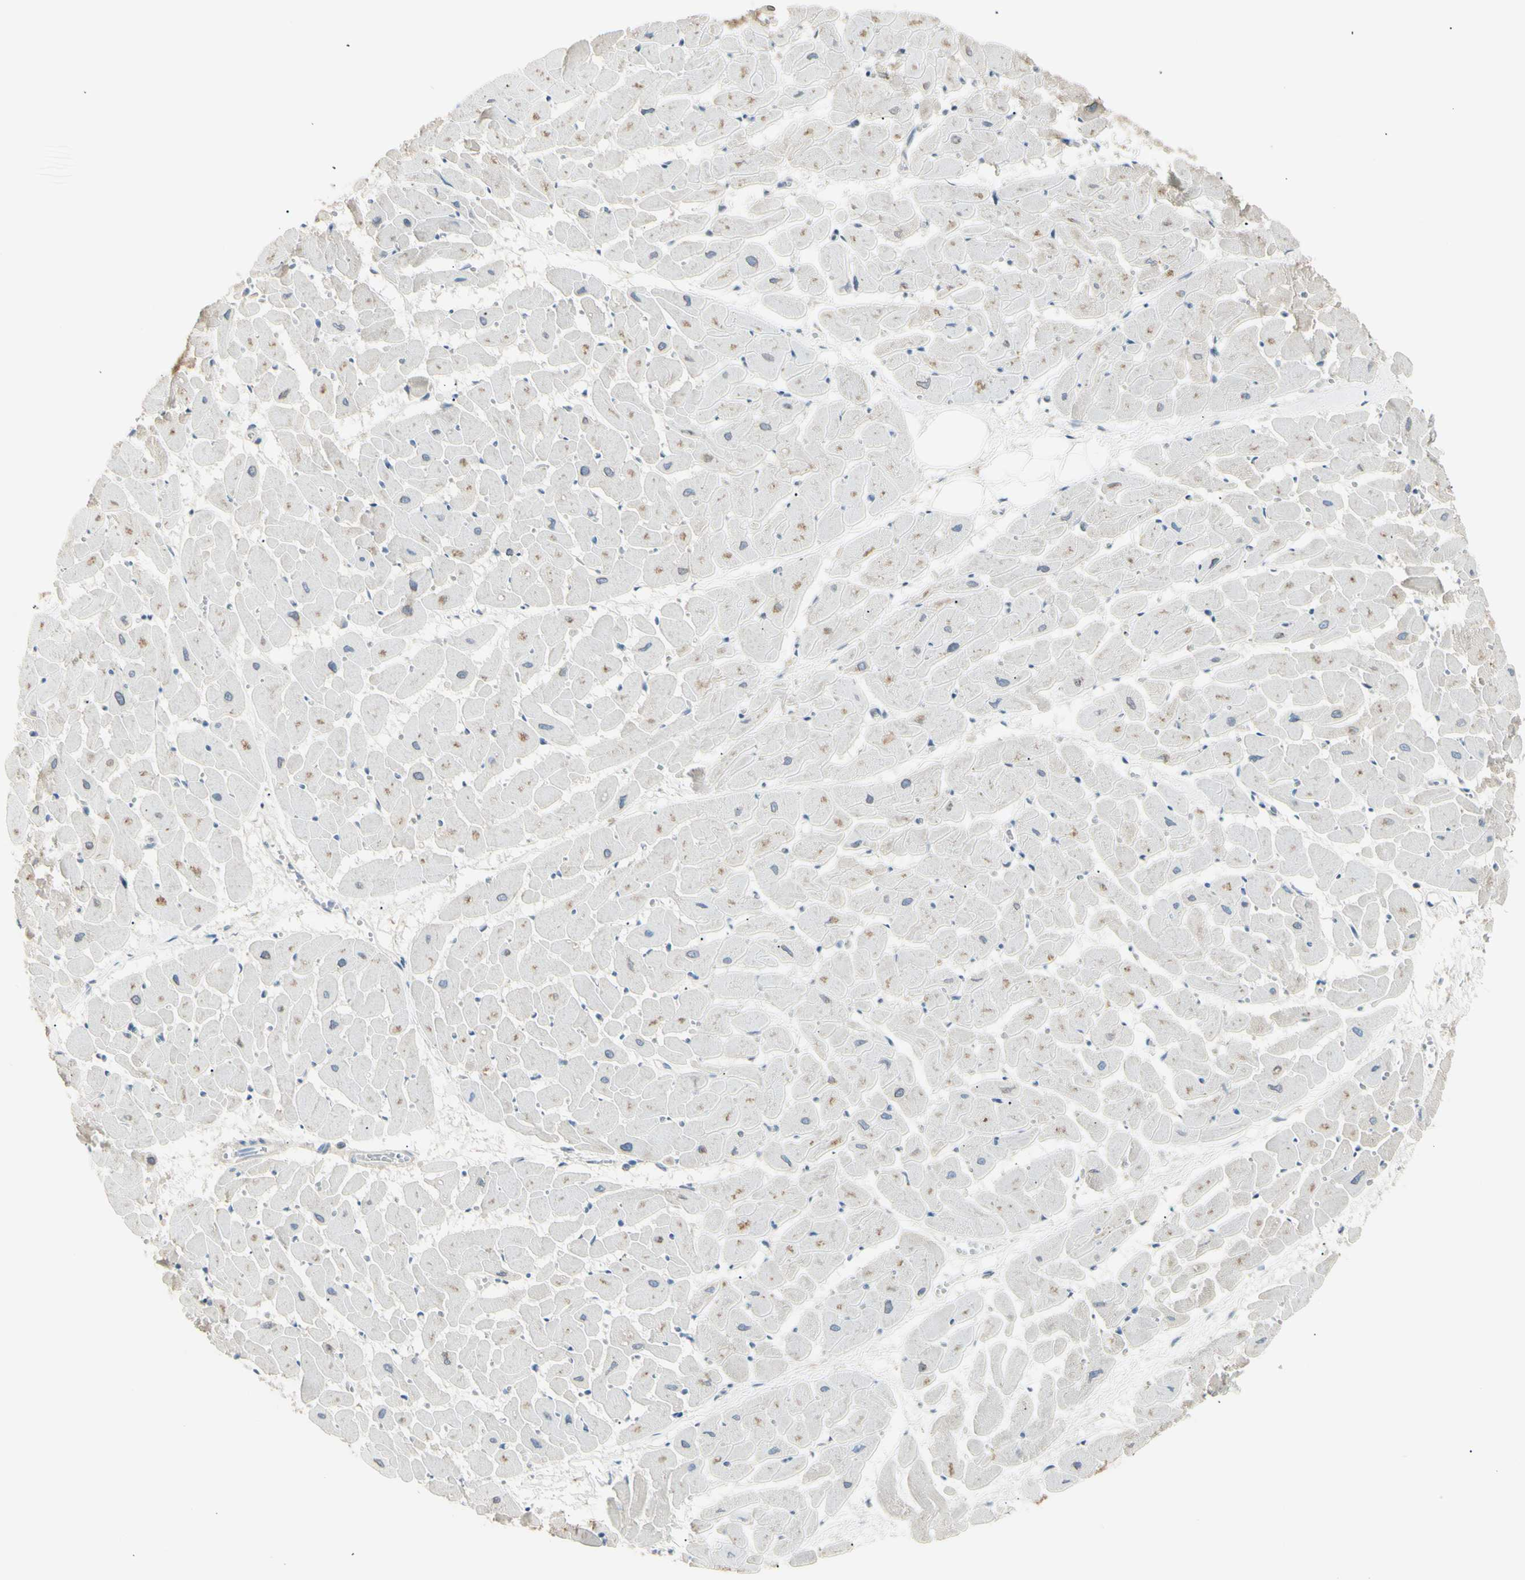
{"staining": {"intensity": "weak", "quantity": "25%-75%", "location": "cytoplasmic/membranous"}, "tissue": "heart muscle", "cell_type": "Cardiomyocytes", "image_type": "normal", "snomed": [{"axis": "morphology", "description": "Normal tissue, NOS"}, {"axis": "topography", "description": "Heart"}], "caption": "Cardiomyocytes show weak cytoplasmic/membranous expression in about 25%-75% of cells in benign heart muscle. (DAB (3,3'-diaminobenzidine) IHC with brightfield microscopy, high magnification).", "gene": "LHPP", "patient": {"sex": "female", "age": 19}}